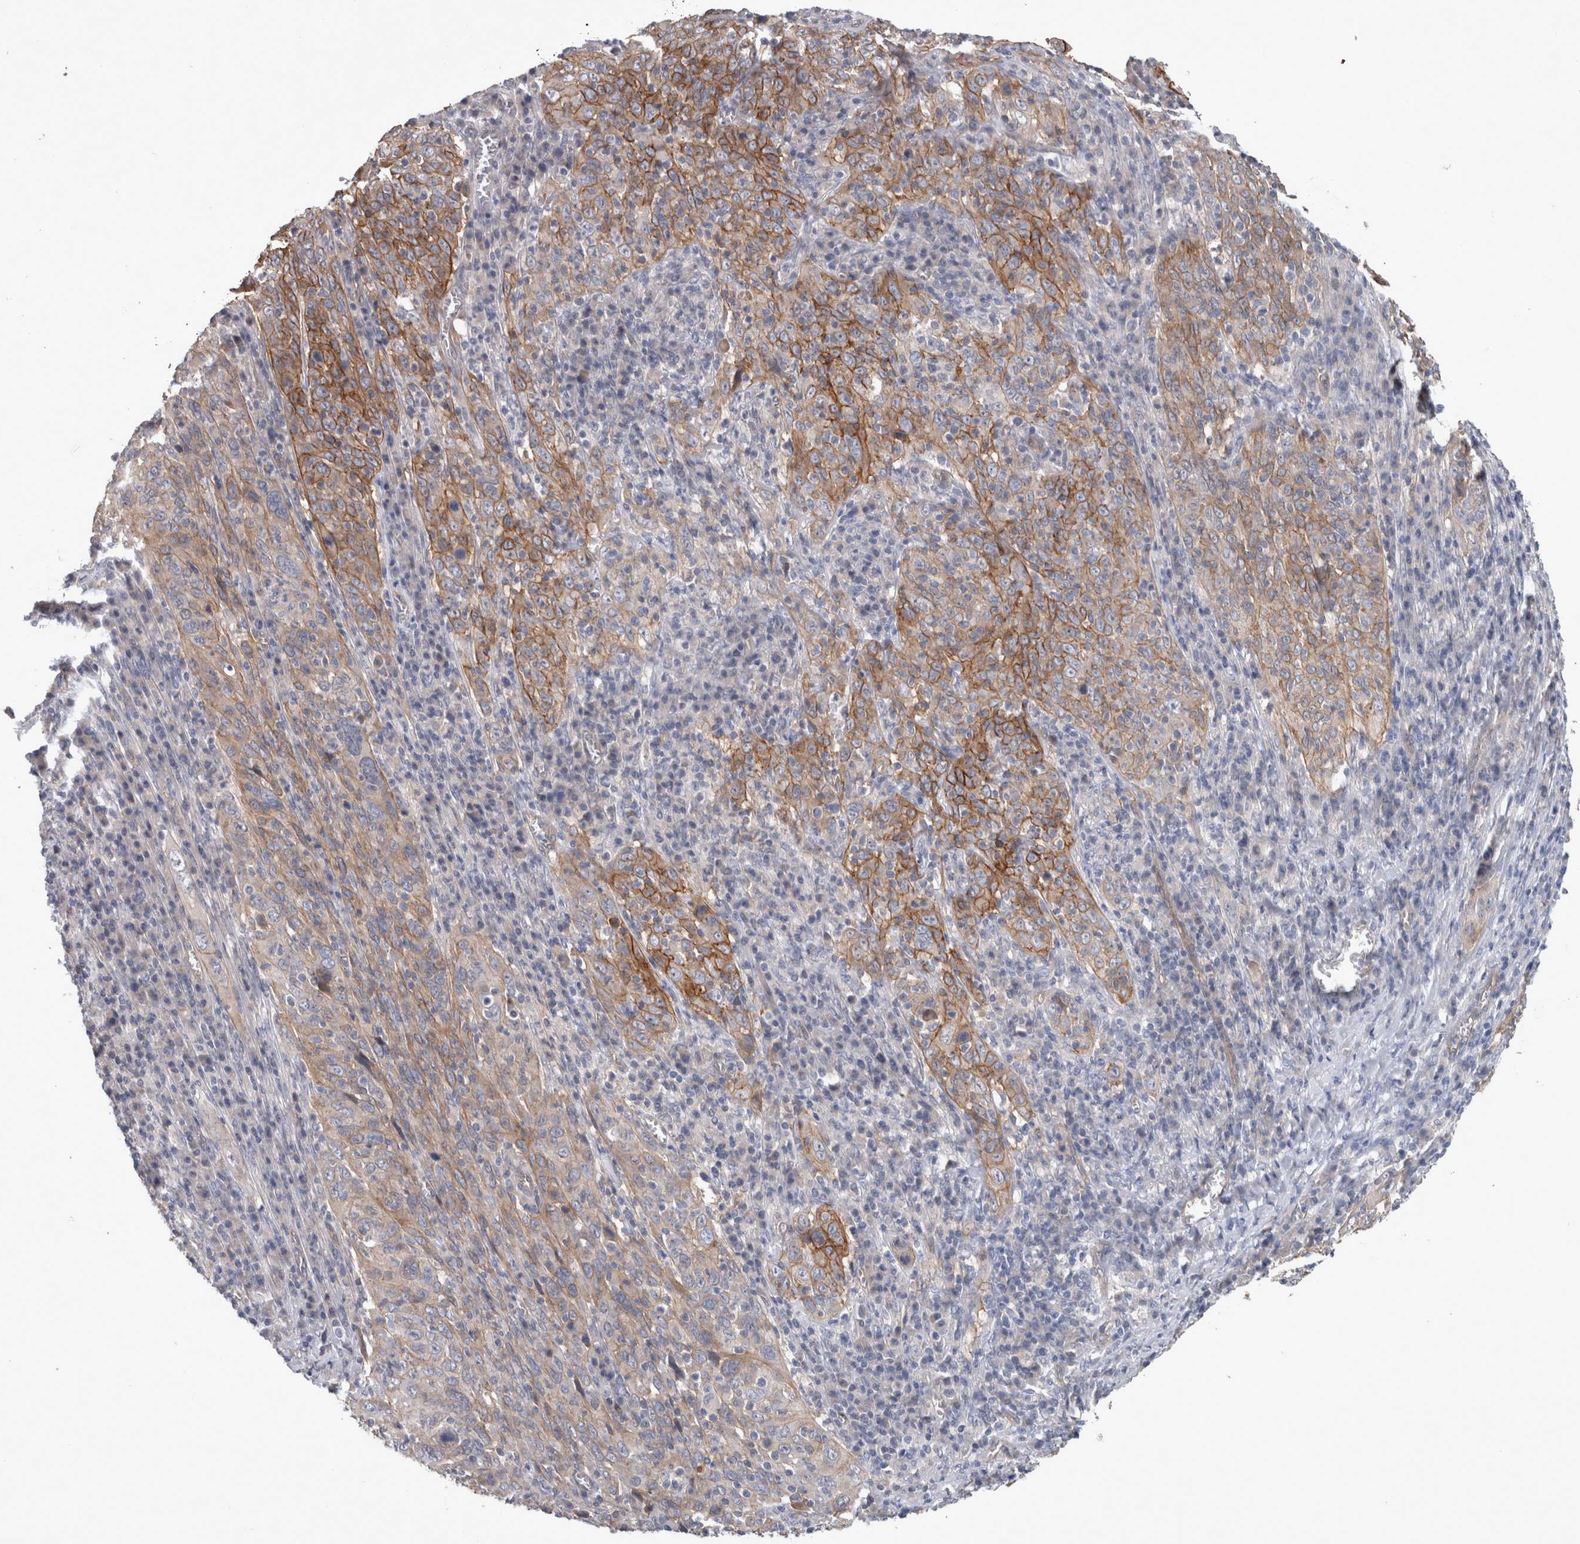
{"staining": {"intensity": "moderate", "quantity": "25%-75%", "location": "cytoplasmic/membranous"}, "tissue": "cervical cancer", "cell_type": "Tumor cells", "image_type": "cancer", "snomed": [{"axis": "morphology", "description": "Squamous cell carcinoma, NOS"}, {"axis": "topography", "description": "Cervix"}], "caption": "Immunohistochemical staining of human squamous cell carcinoma (cervical) demonstrates medium levels of moderate cytoplasmic/membranous positivity in approximately 25%-75% of tumor cells.", "gene": "BCAM", "patient": {"sex": "female", "age": 46}}